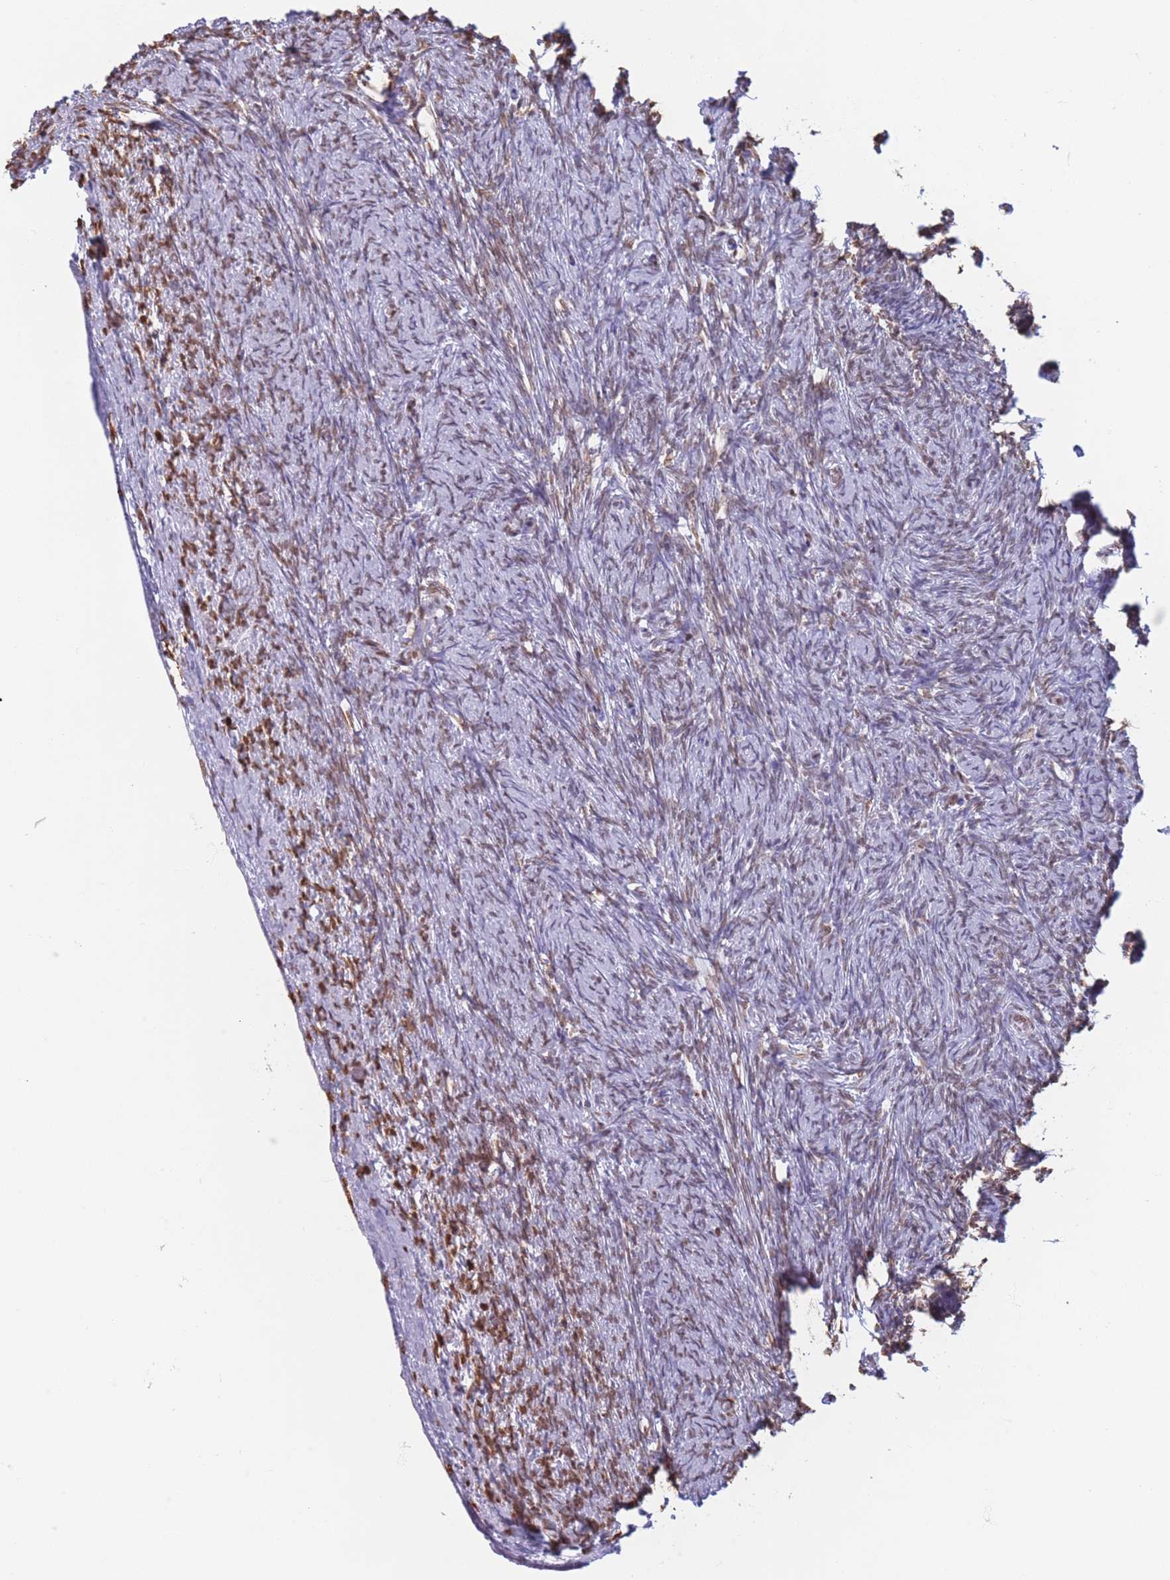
{"staining": {"intensity": "moderate", "quantity": "<25%", "location": "nuclear"}, "tissue": "ovary", "cell_type": "Ovarian stroma cells", "image_type": "normal", "snomed": [{"axis": "morphology", "description": "Normal tissue, NOS"}, {"axis": "topography", "description": "Ovary"}], "caption": "A high-resolution image shows immunohistochemistry (IHC) staining of normal ovary, which reveals moderate nuclear staining in approximately <25% of ovarian stroma cells.", "gene": "RYK", "patient": {"sex": "female", "age": 44}}